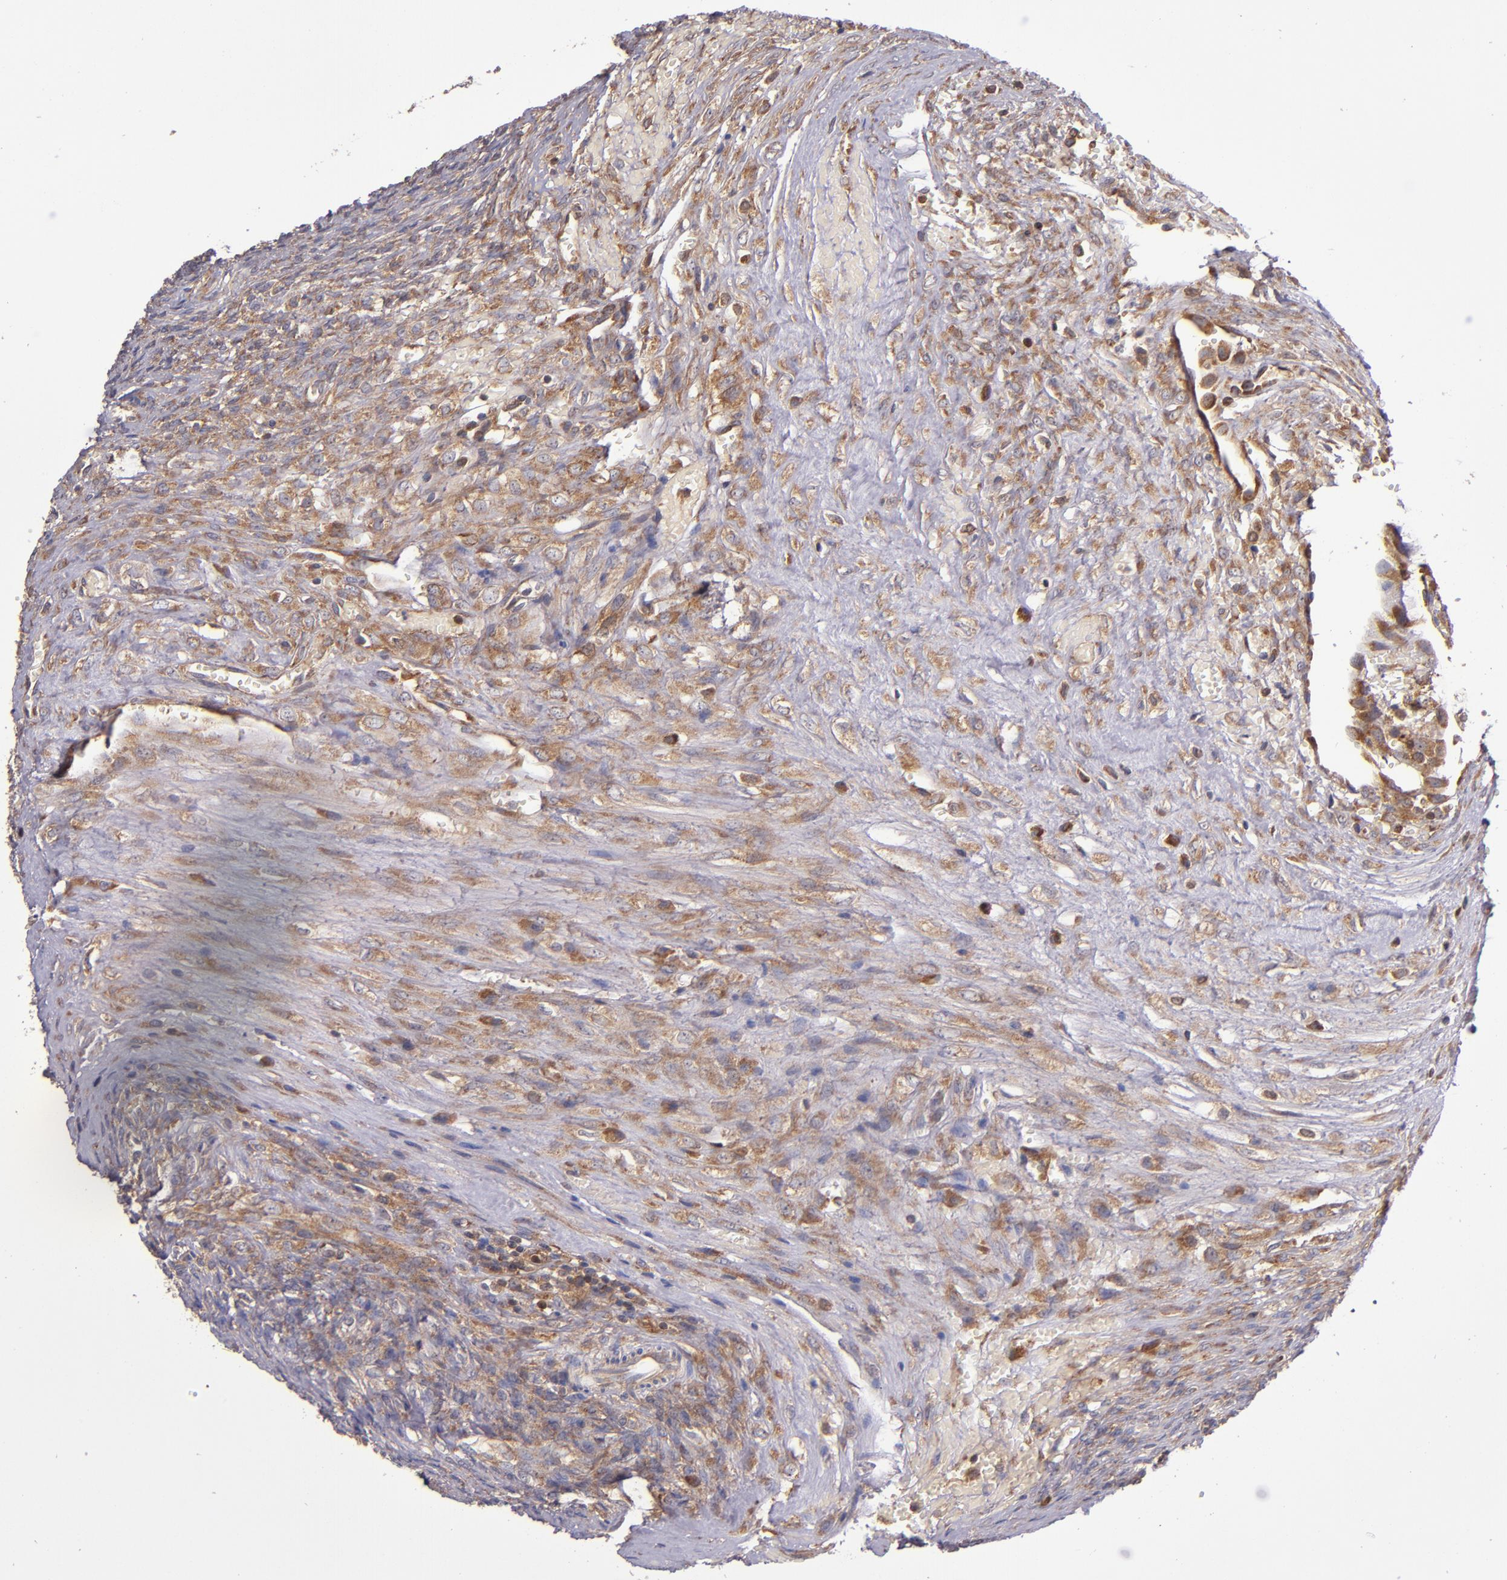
{"staining": {"intensity": "strong", "quantity": ">75%", "location": "cytoplasmic/membranous,nuclear"}, "tissue": "ovary", "cell_type": "Follicle cells", "image_type": "normal", "snomed": [{"axis": "morphology", "description": "Normal tissue, NOS"}, {"axis": "topography", "description": "Ovary"}], "caption": "Strong cytoplasmic/membranous,nuclear positivity is identified in approximately >75% of follicle cells in benign ovary. Immunohistochemistry stains the protein in brown and the nuclei are stained blue.", "gene": "EIF4ENIF1", "patient": {"sex": "female", "age": 56}}